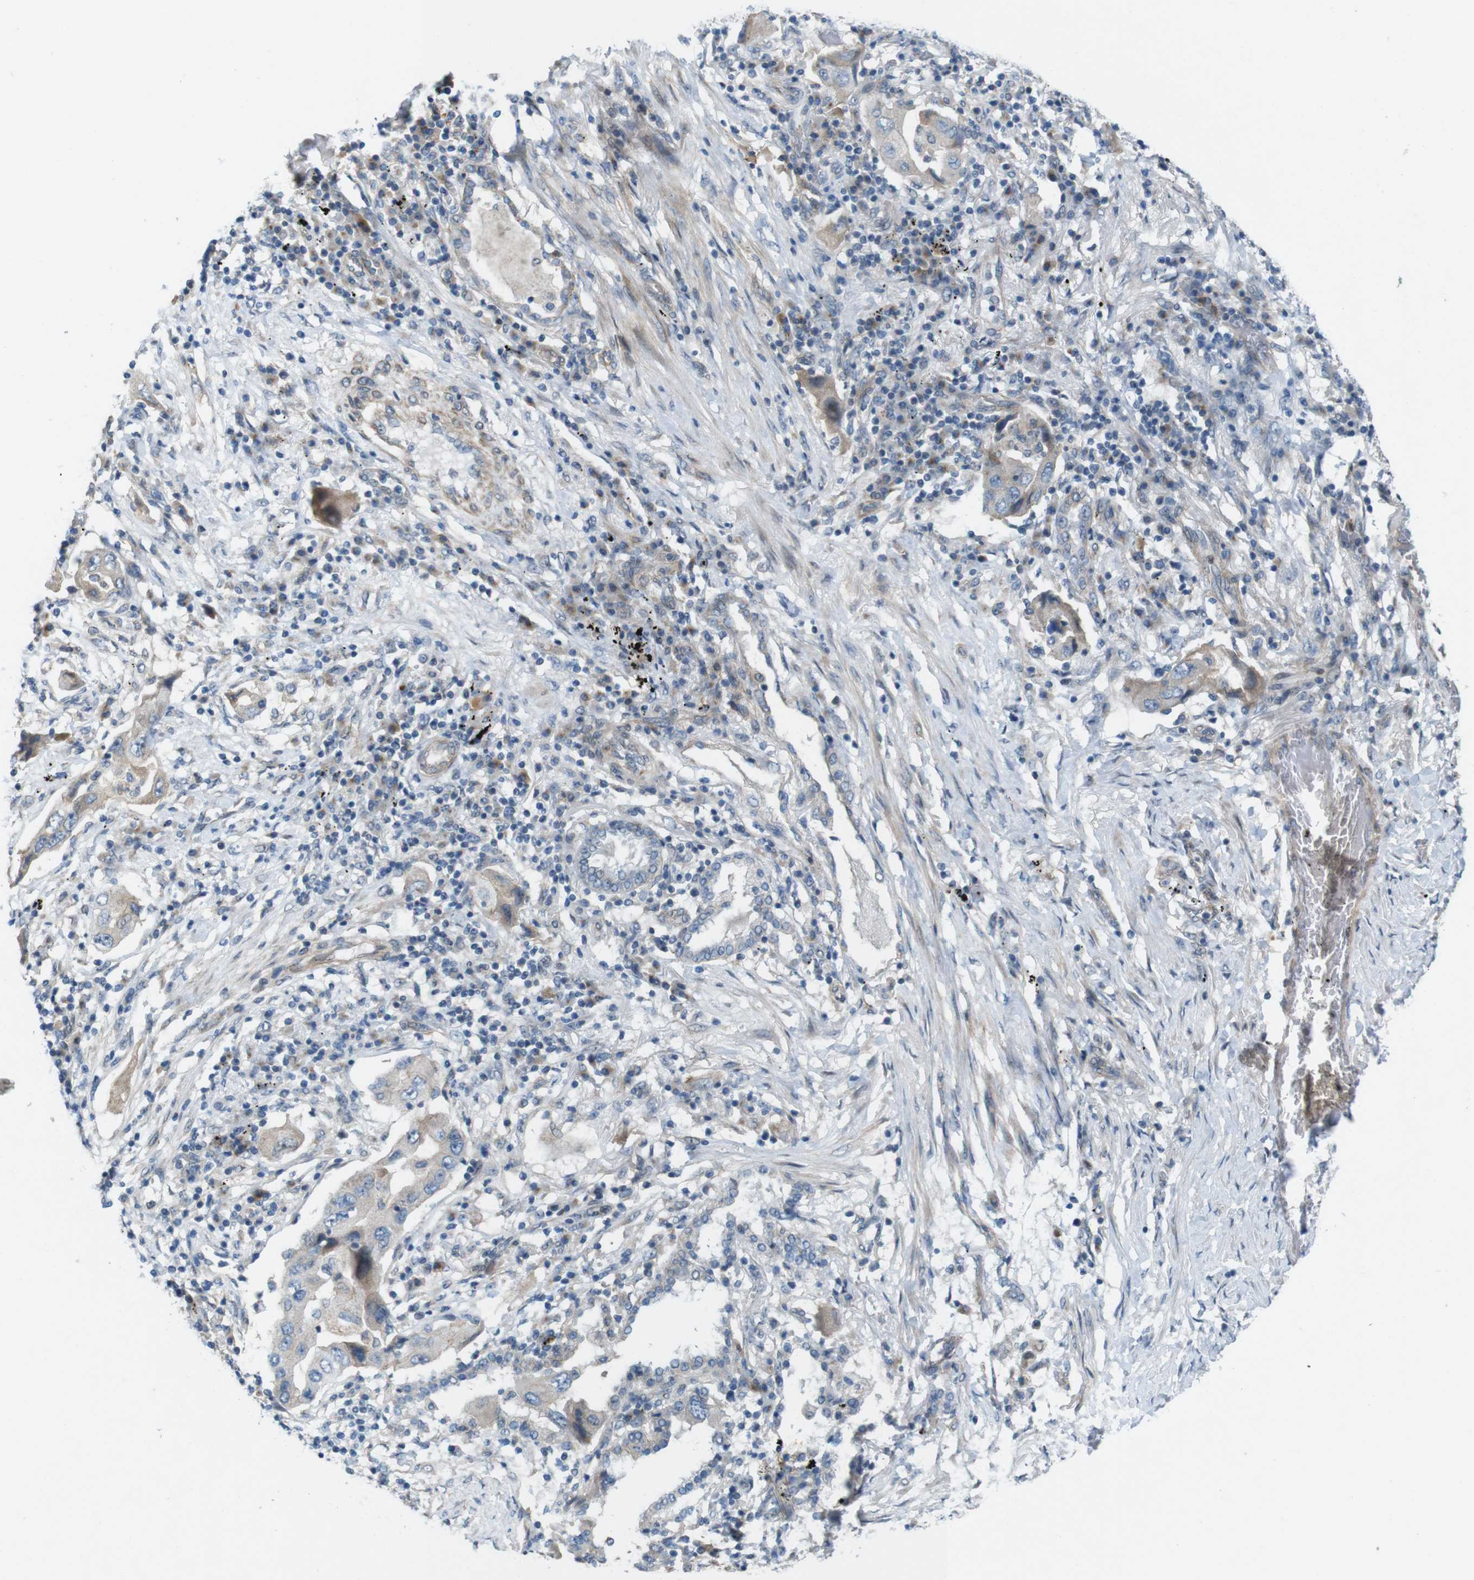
{"staining": {"intensity": "weak", "quantity": ">75%", "location": "cytoplasmic/membranous"}, "tissue": "lung cancer", "cell_type": "Tumor cells", "image_type": "cancer", "snomed": [{"axis": "morphology", "description": "Adenocarcinoma, NOS"}, {"axis": "topography", "description": "Lung"}], "caption": "Immunohistochemistry (IHC) photomicrograph of neoplastic tissue: adenocarcinoma (lung) stained using IHC shows low levels of weak protein expression localized specifically in the cytoplasmic/membranous of tumor cells, appearing as a cytoplasmic/membranous brown color.", "gene": "SKI", "patient": {"sex": "female", "age": 65}}